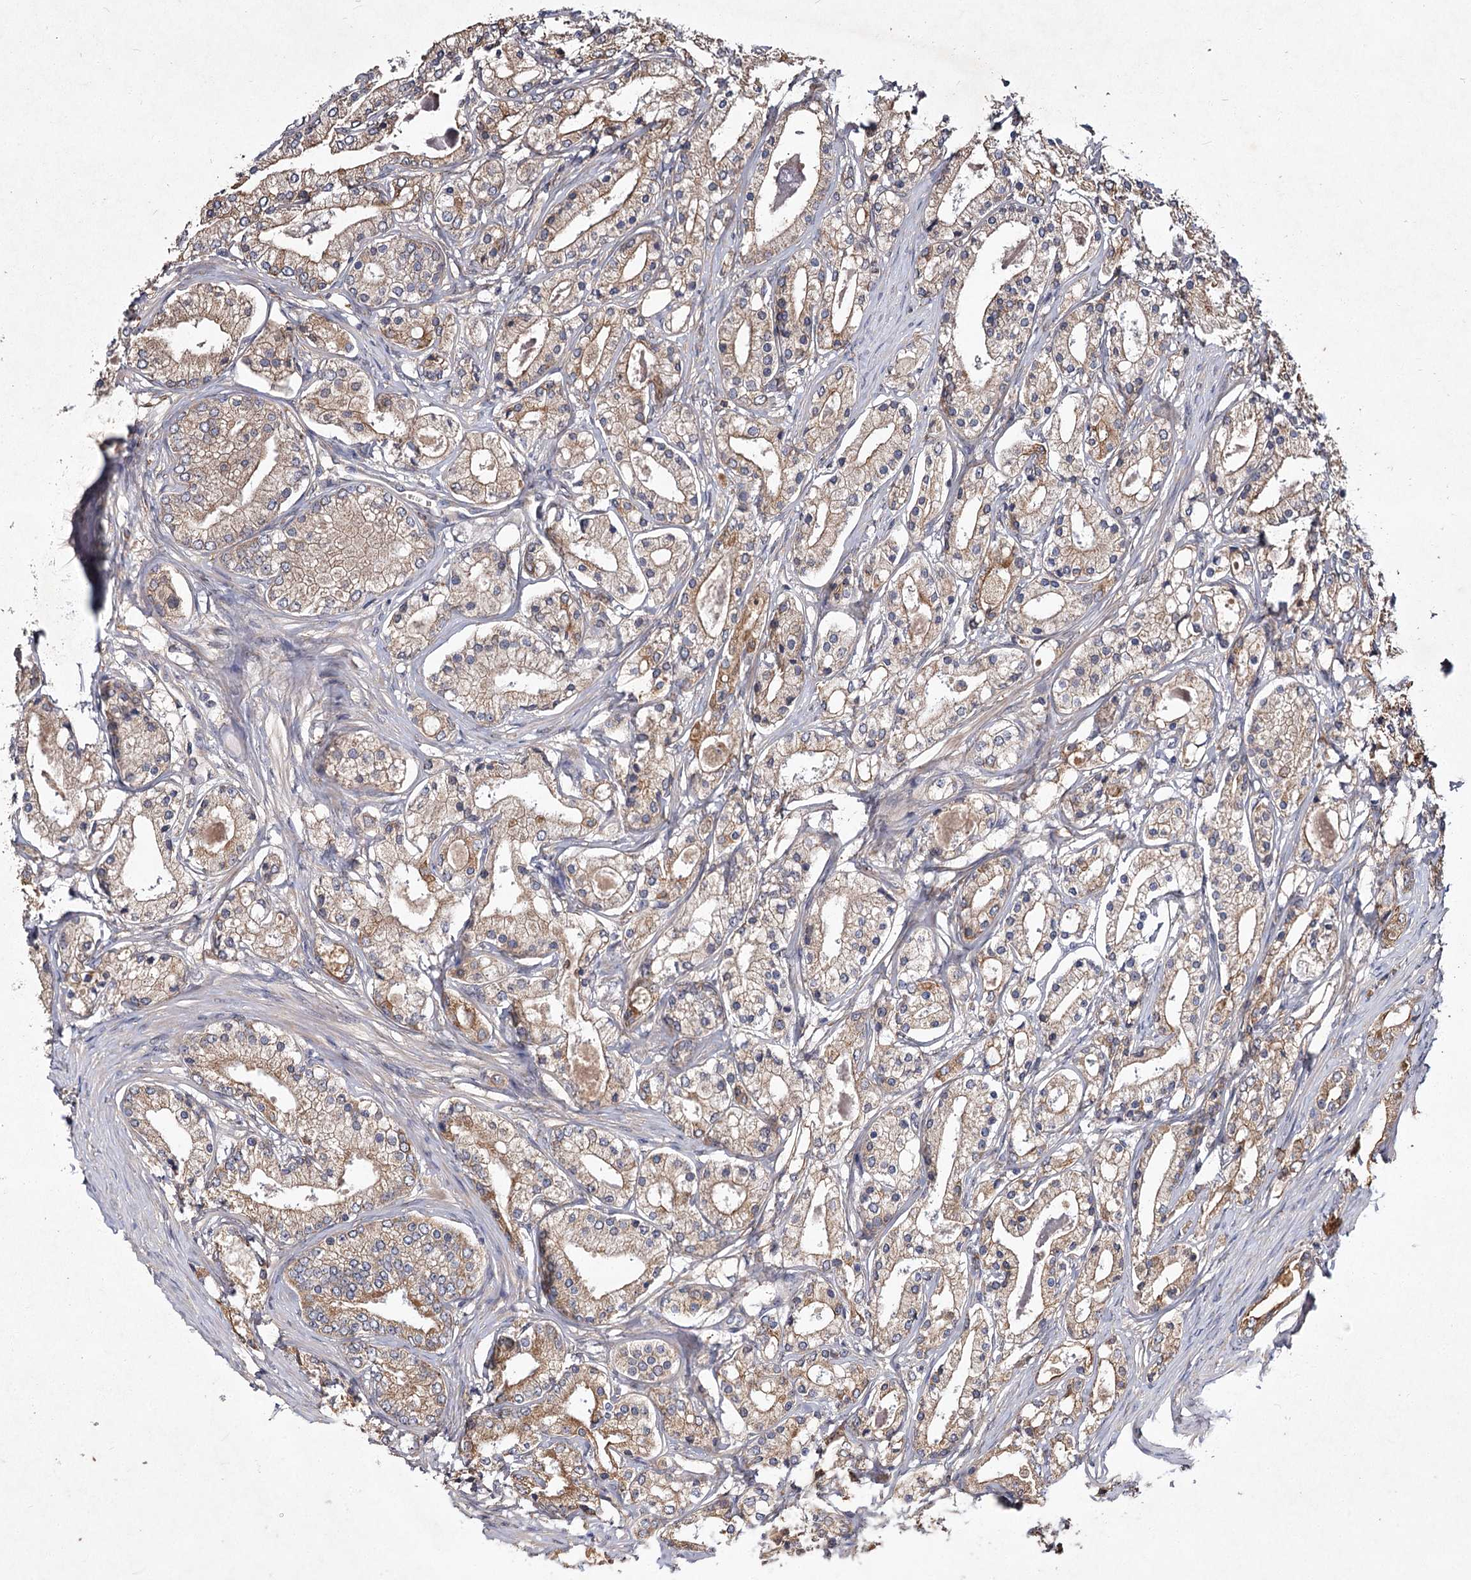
{"staining": {"intensity": "moderate", "quantity": "25%-75%", "location": "cytoplasmic/membranous"}, "tissue": "prostate cancer", "cell_type": "Tumor cells", "image_type": "cancer", "snomed": [{"axis": "morphology", "description": "Adenocarcinoma, High grade"}, {"axis": "topography", "description": "Prostate"}], "caption": "Prostate cancer stained with immunohistochemistry exhibits moderate cytoplasmic/membranous positivity in approximately 25%-75% of tumor cells.", "gene": "MFN1", "patient": {"sex": "male", "age": 59}}